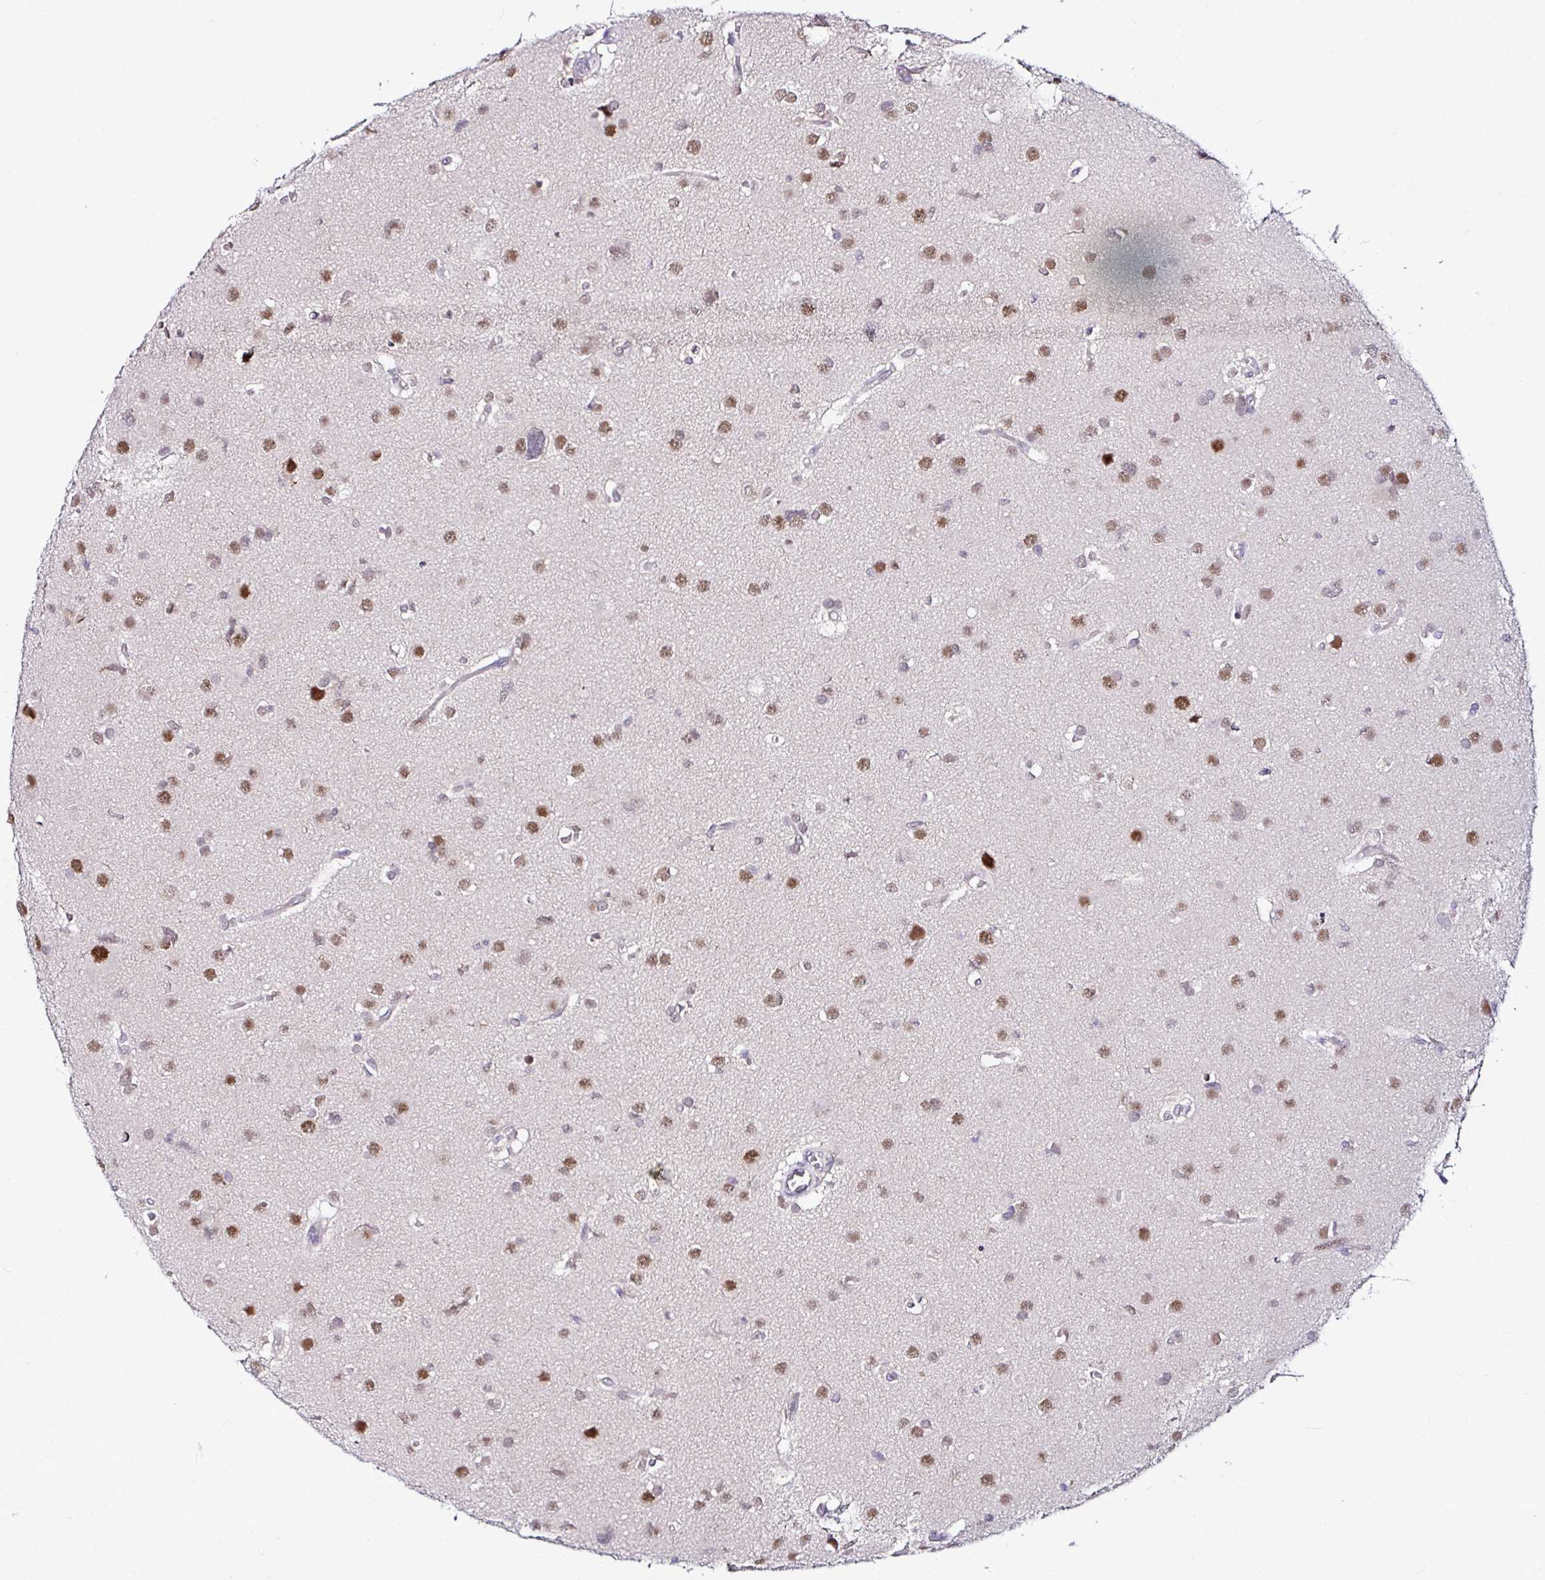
{"staining": {"intensity": "moderate", "quantity": "25%-75%", "location": "nuclear"}, "tissue": "glioma", "cell_type": "Tumor cells", "image_type": "cancer", "snomed": [{"axis": "morphology", "description": "Glioma, malignant, High grade"}, {"axis": "topography", "description": "Brain"}], "caption": "Human malignant glioma (high-grade) stained for a protein (brown) shows moderate nuclear positive staining in about 25%-75% of tumor cells.", "gene": "PSMD3", "patient": {"sex": "male", "age": 23}}